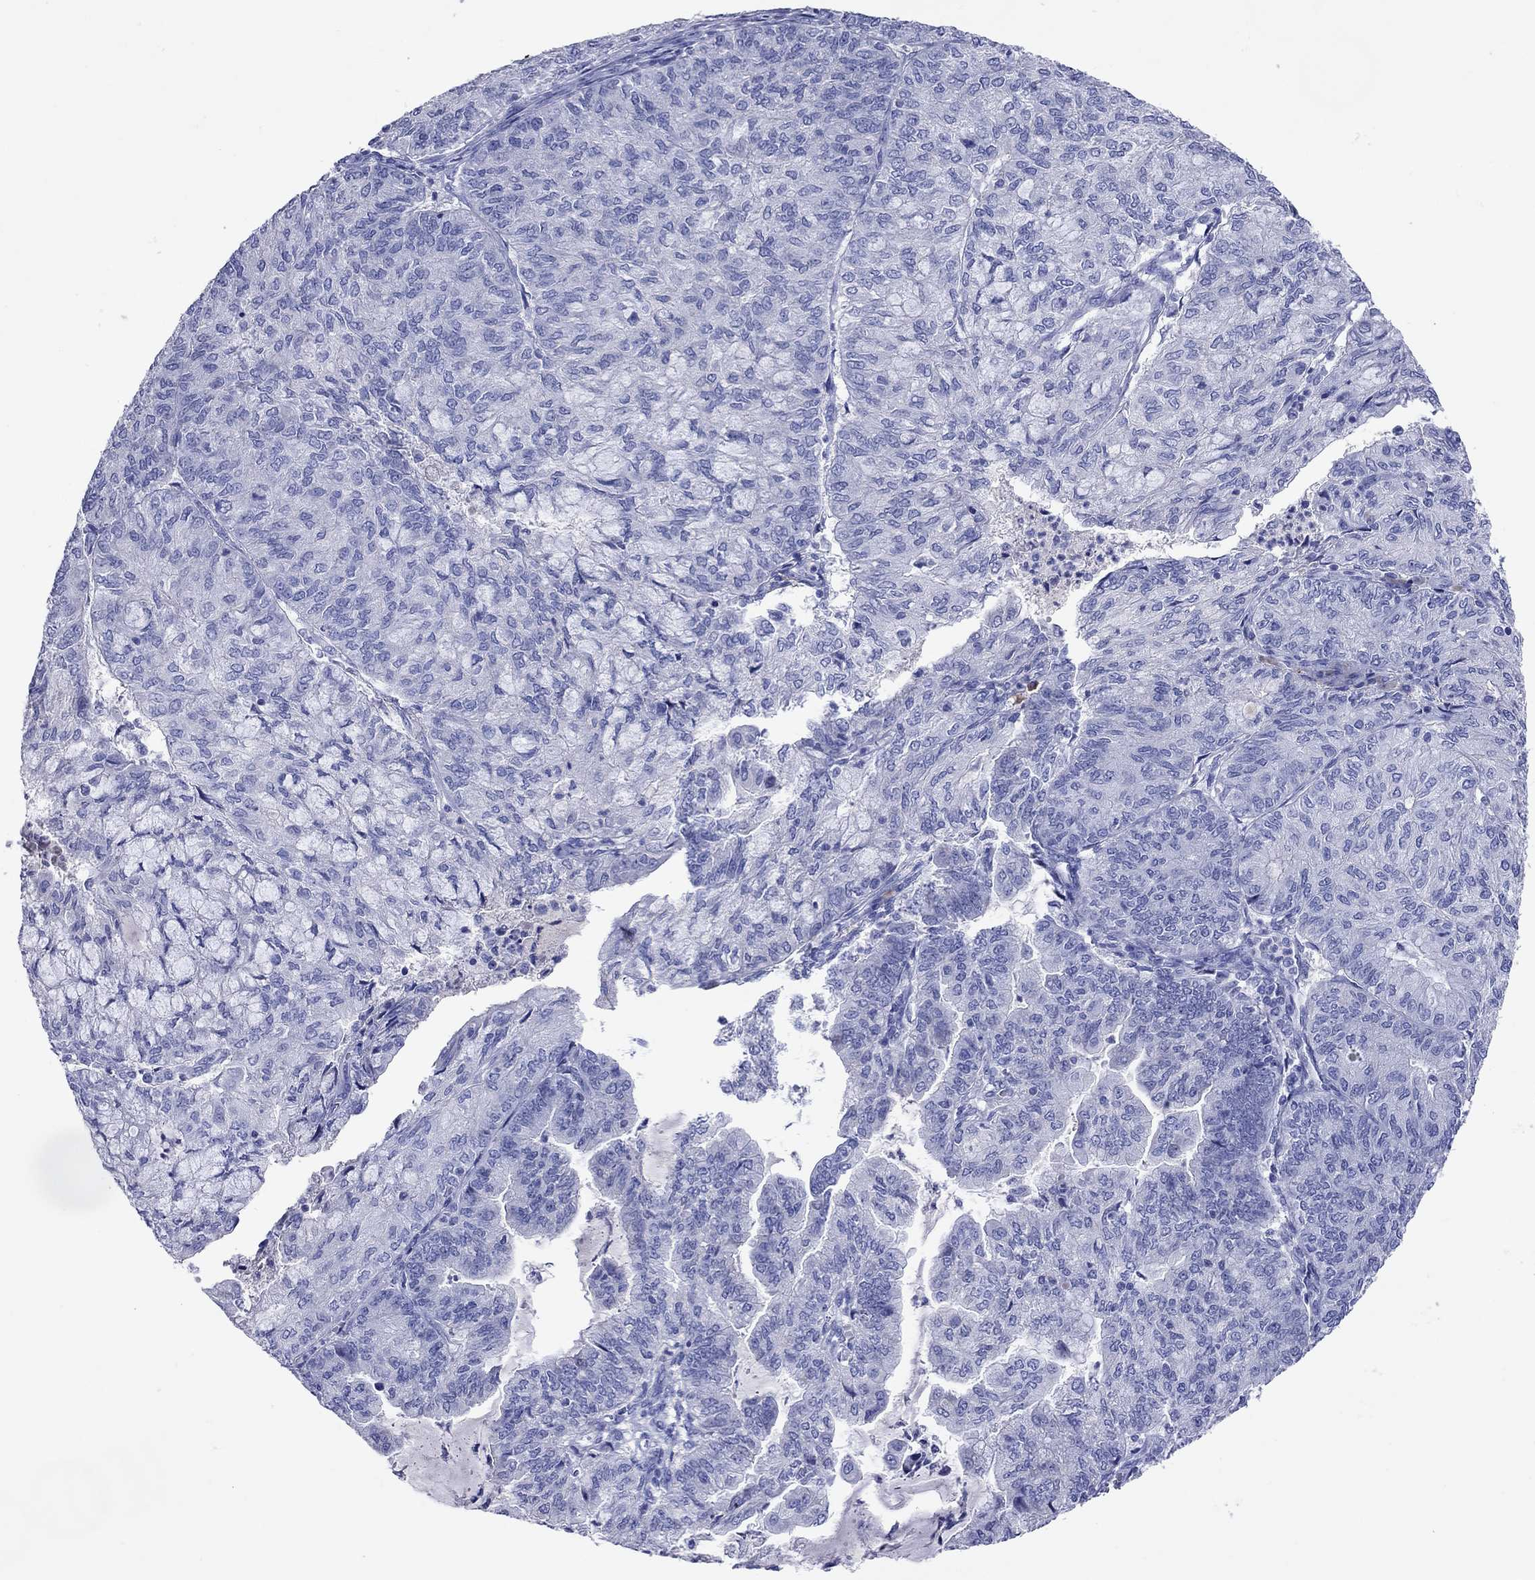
{"staining": {"intensity": "negative", "quantity": "none", "location": "none"}, "tissue": "endometrial cancer", "cell_type": "Tumor cells", "image_type": "cancer", "snomed": [{"axis": "morphology", "description": "Adenocarcinoma, NOS"}, {"axis": "topography", "description": "Endometrium"}], "caption": "Tumor cells show no significant staining in endometrial adenocarcinoma.", "gene": "CALHM1", "patient": {"sex": "female", "age": 82}}